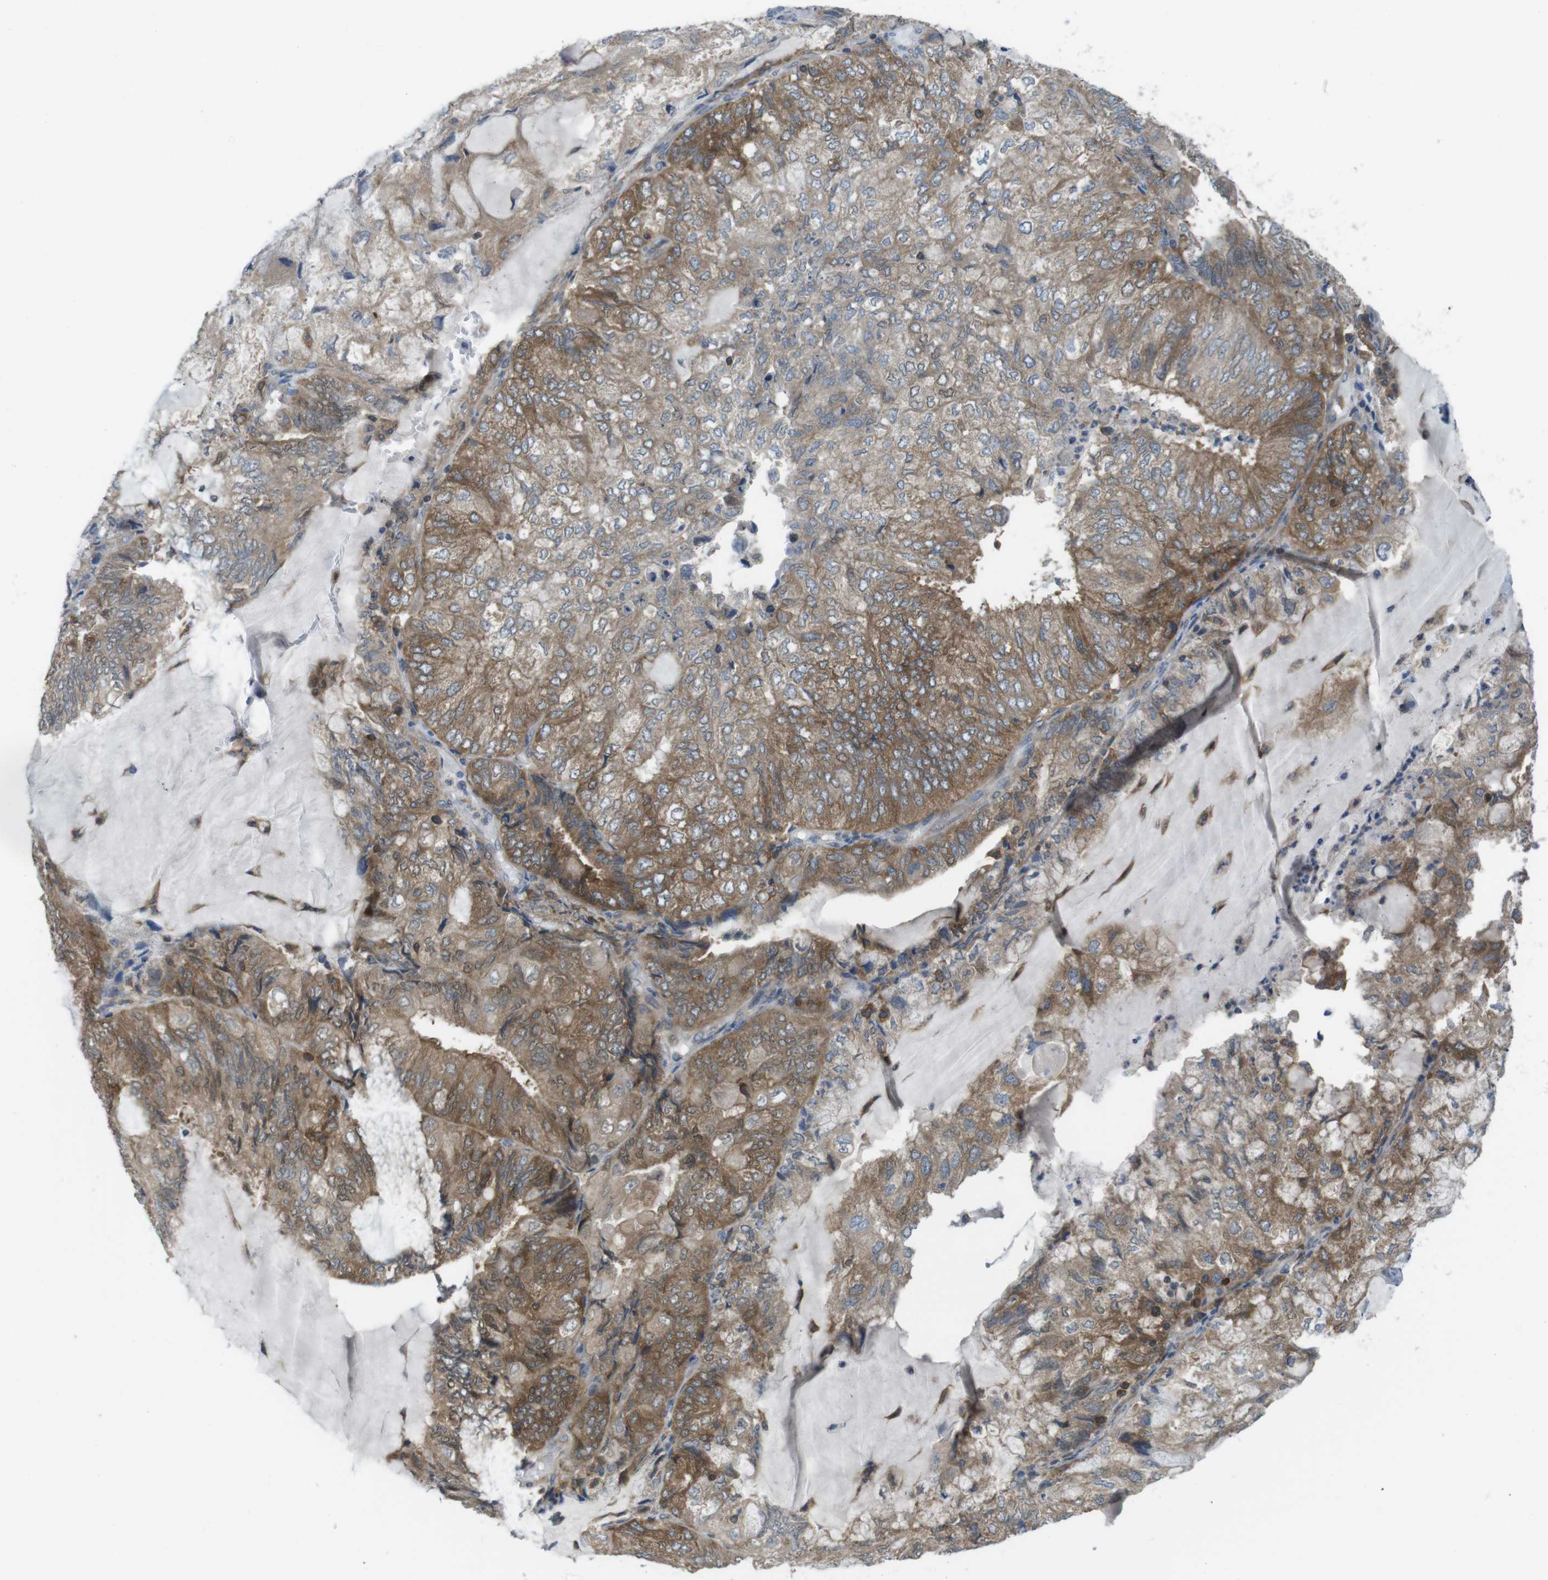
{"staining": {"intensity": "moderate", "quantity": ">75%", "location": "cytoplasmic/membranous"}, "tissue": "endometrial cancer", "cell_type": "Tumor cells", "image_type": "cancer", "snomed": [{"axis": "morphology", "description": "Adenocarcinoma, NOS"}, {"axis": "topography", "description": "Endometrium"}], "caption": "Tumor cells demonstrate medium levels of moderate cytoplasmic/membranous positivity in approximately >75% of cells in human adenocarcinoma (endometrial).", "gene": "MTHFD1", "patient": {"sex": "female", "age": 81}}